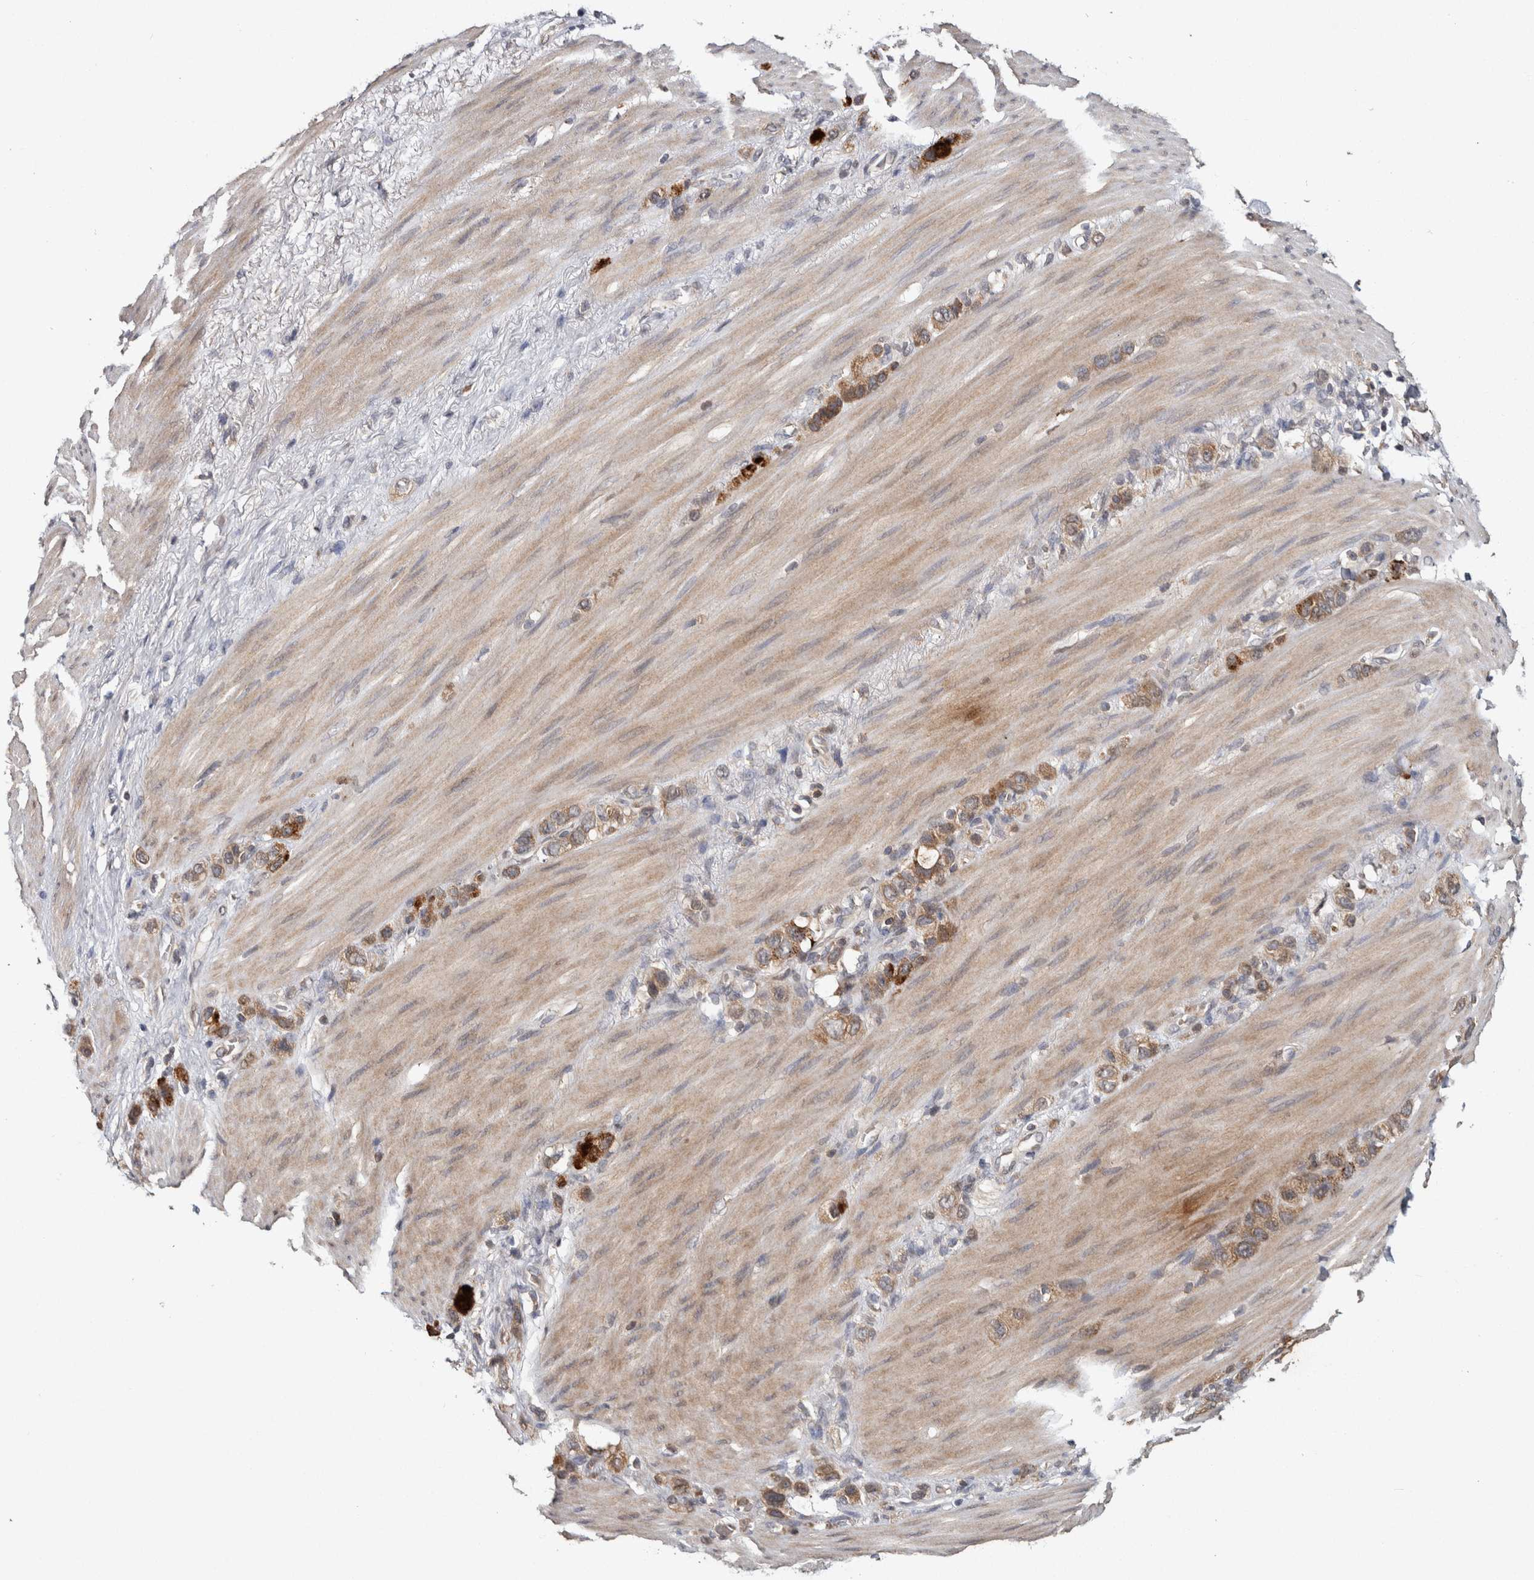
{"staining": {"intensity": "moderate", "quantity": ">75%", "location": "cytoplasmic/membranous"}, "tissue": "stomach cancer", "cell_type": "Tumor cells", "image_type": "cancer", "snomed": [{"axis": "morphology", "description": "Adenocarcinoma, NOS"}, {"axis": "morphology", "description": "Adenocarcinoma, High grade"}, {"axis": "topography", "description": "Stomach, upper"}, {"axis": "topography", "description": "Stomach, lower"}], "caption": "High-power microscopy captured an immunohistochemistry photomicrograph of stomach cancer (adenocarcinoma (high-grade)), revealing moderate cytoplasmic/membranous expression in approximately >75% of tumor cells.", "gene": "HMOX2", "patient": {"sex": "female", "age": 65}}